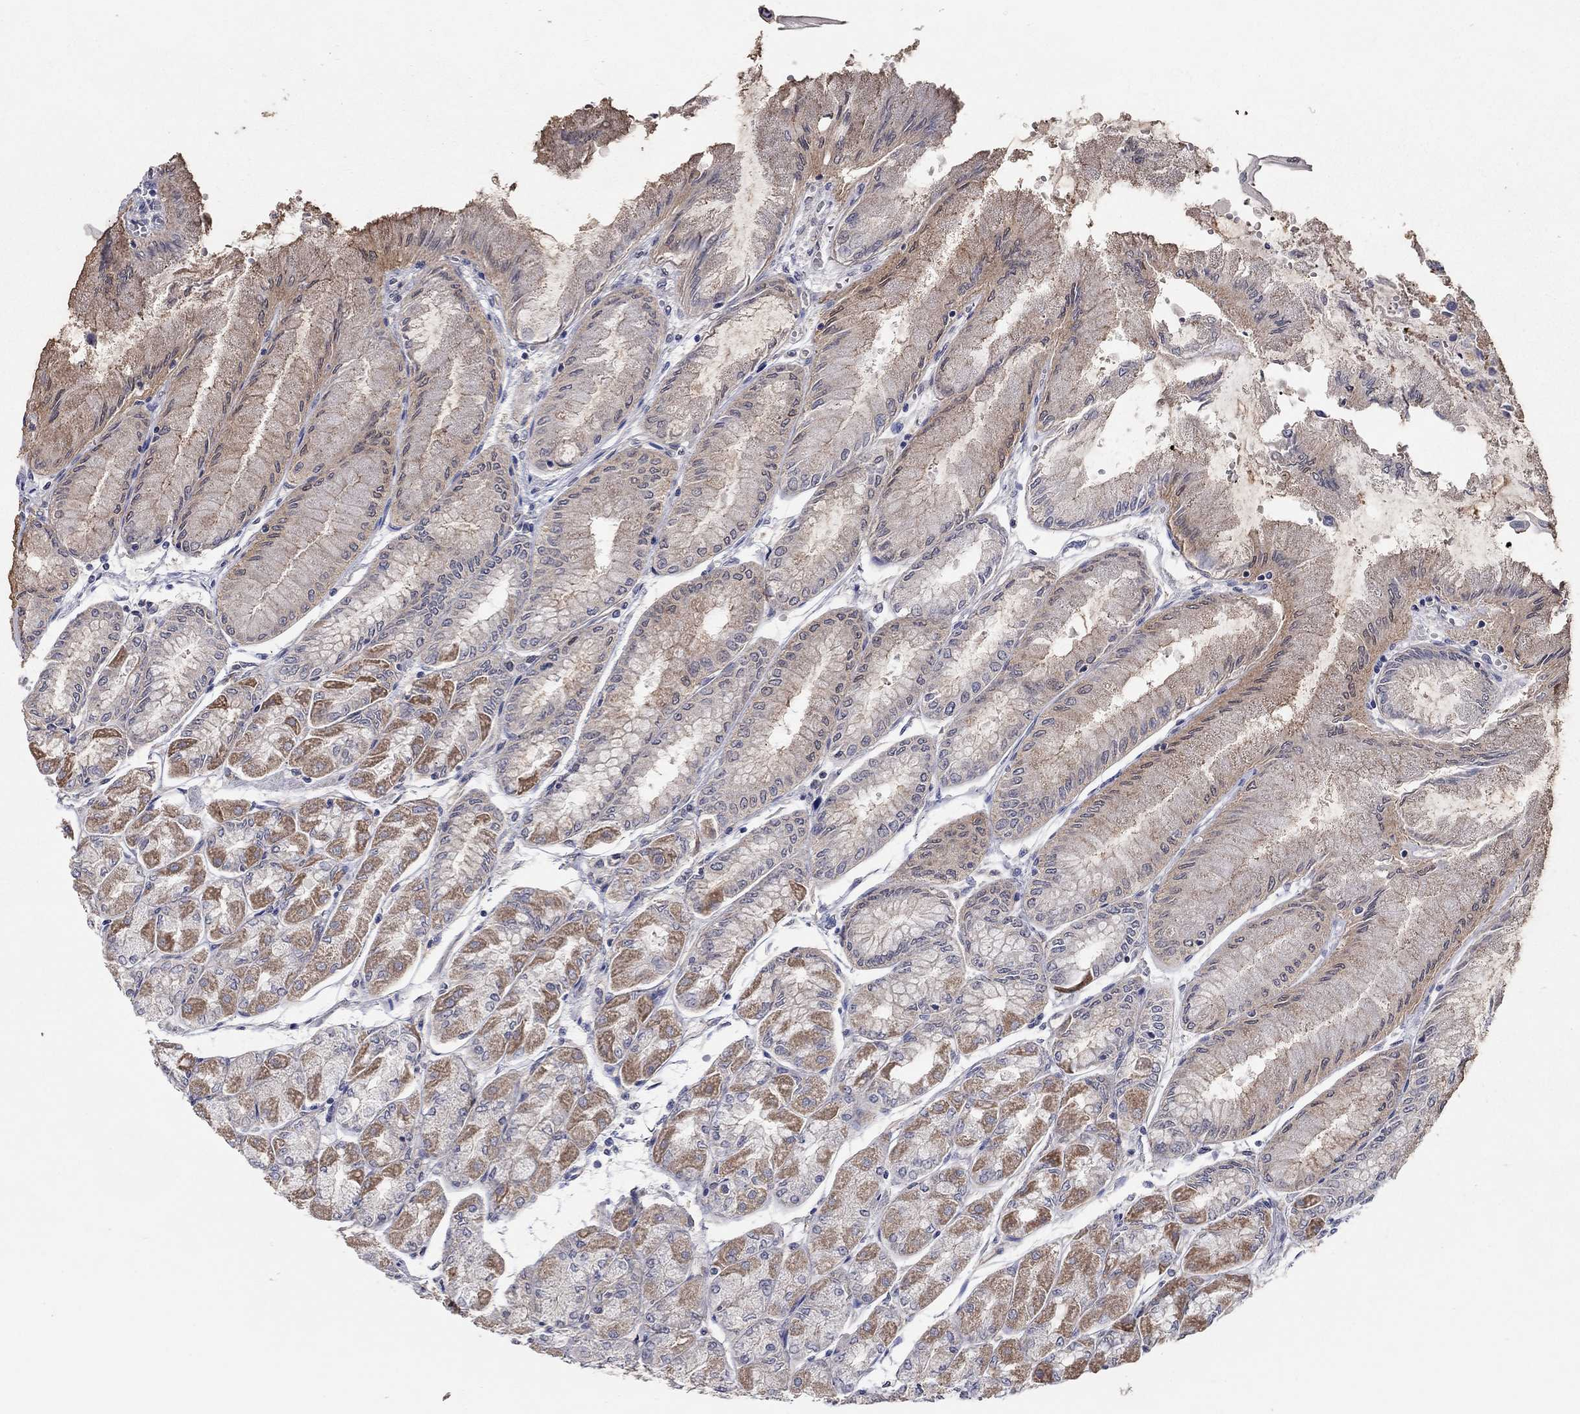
{"staining": {"intensity": "moderate", "quantity": "25%-75%", "location": "cytoplasmic/membranous"}, "tissue": "stomach", "cell_type": "Glandular cells", "image_type": "normal", "snomed": [{"axis": "morphology", "description": "Normal tissue, NOS"}, {"axis": "topography", "description": "Stomach, upper"}], "caption": "DAB (3,3'-diaminobenzidine) immunohistochemical staining of benign stomach shows moderate cytoplasmic/membranous protein positivity in approximately 25%-75% of glandular cells. (Brightfield microscopy of DAB IHC at high magnification).", "gene": "WASF3", "patient": {"sex": "male", "age": 60}}